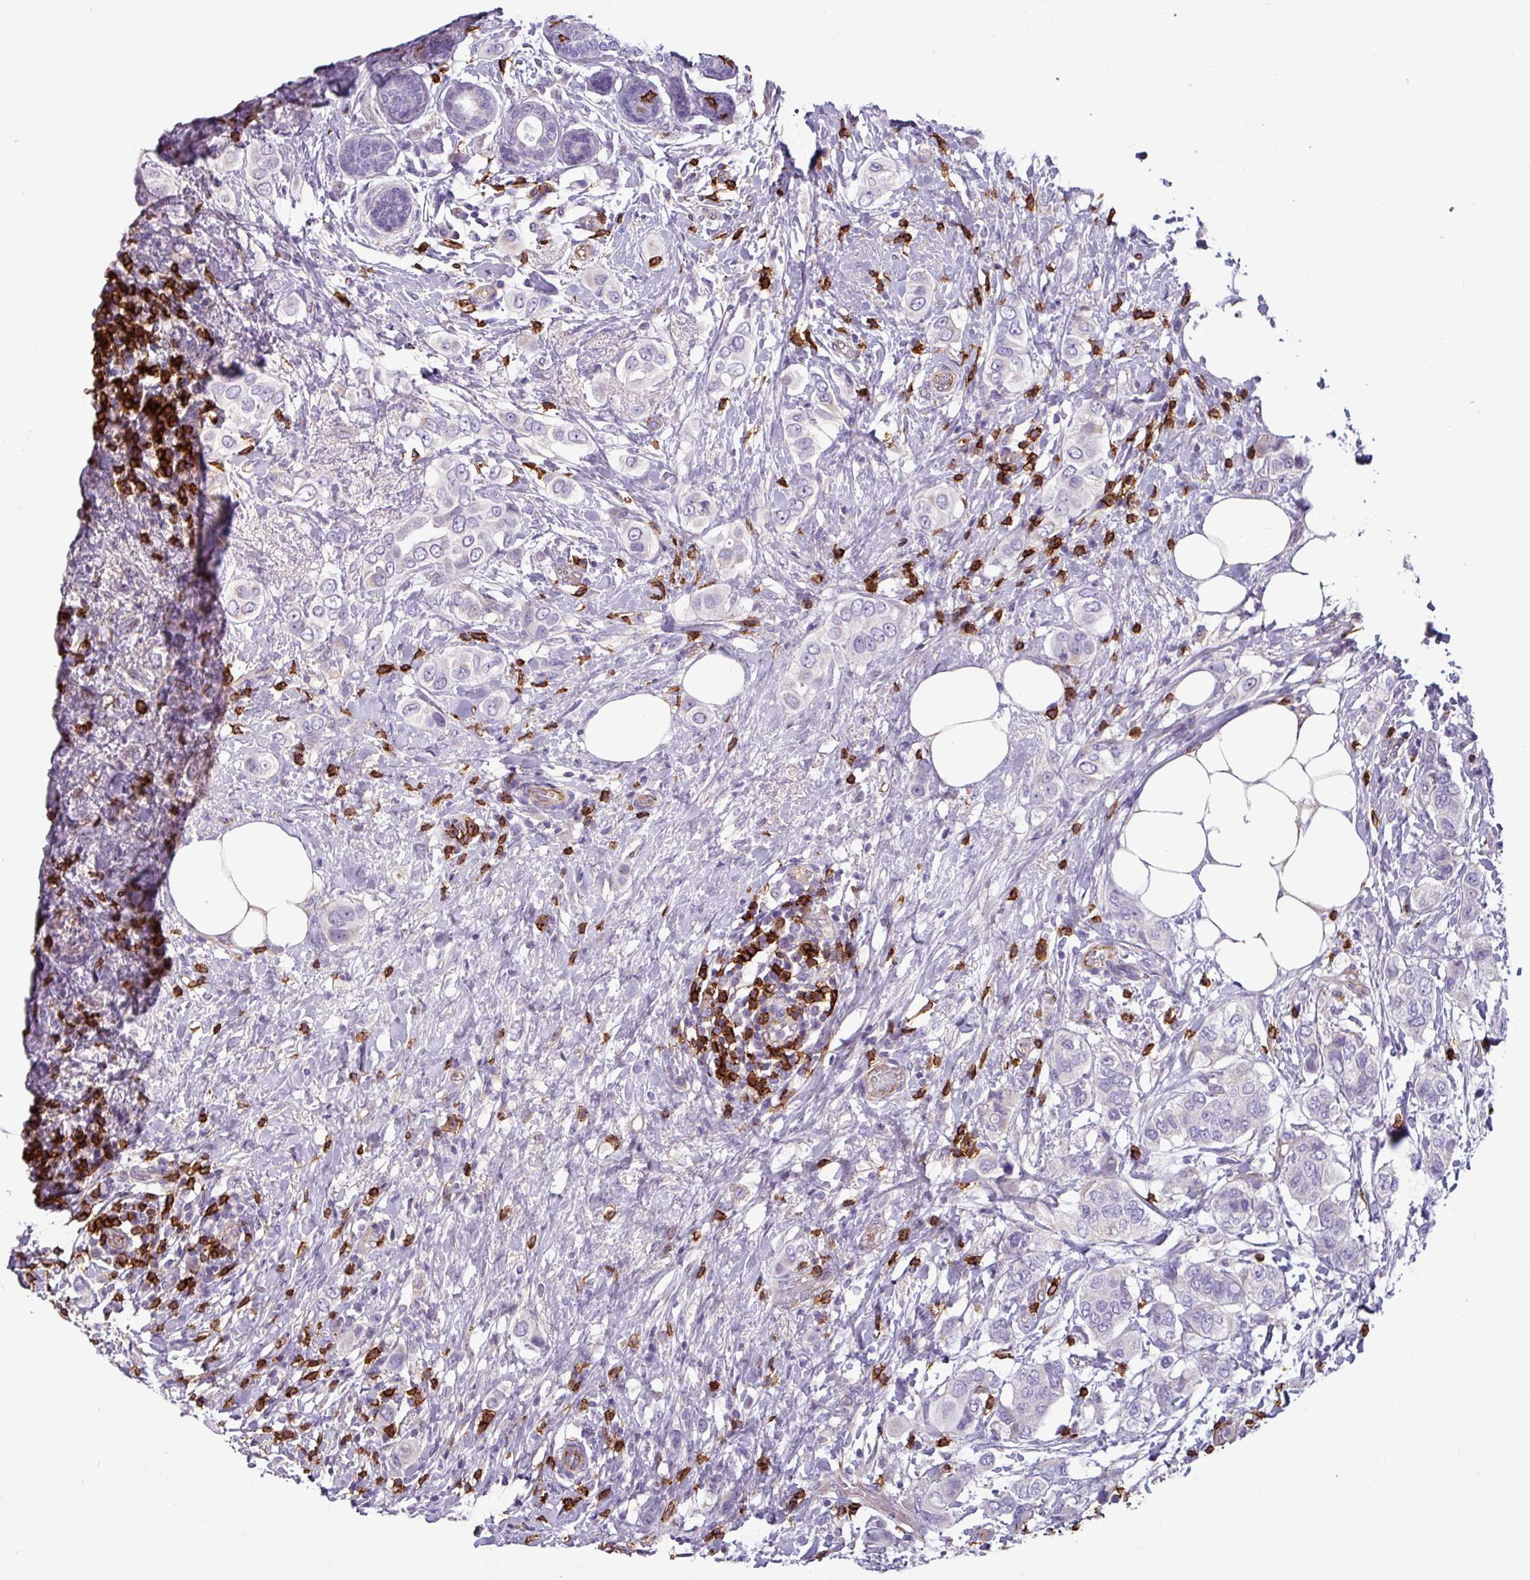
{"staining": {"intensity": "negative", "quantity": "none", "location": "none"}, "tissue": "breast cancer", "cell_type": "Tumor cells", "image_type": "cancer", "snomed": [{"axis": "morphology", "description": "Lobular carcinoma"}, {"axis": "topography", "description": "Breast"}], "caption": "This is an immunohistochemistry histopathology image of human breast cancer. There is no expression in tumor cells.", "gene": "CD8A", "patient": {"sex": "female", "age": 51}}